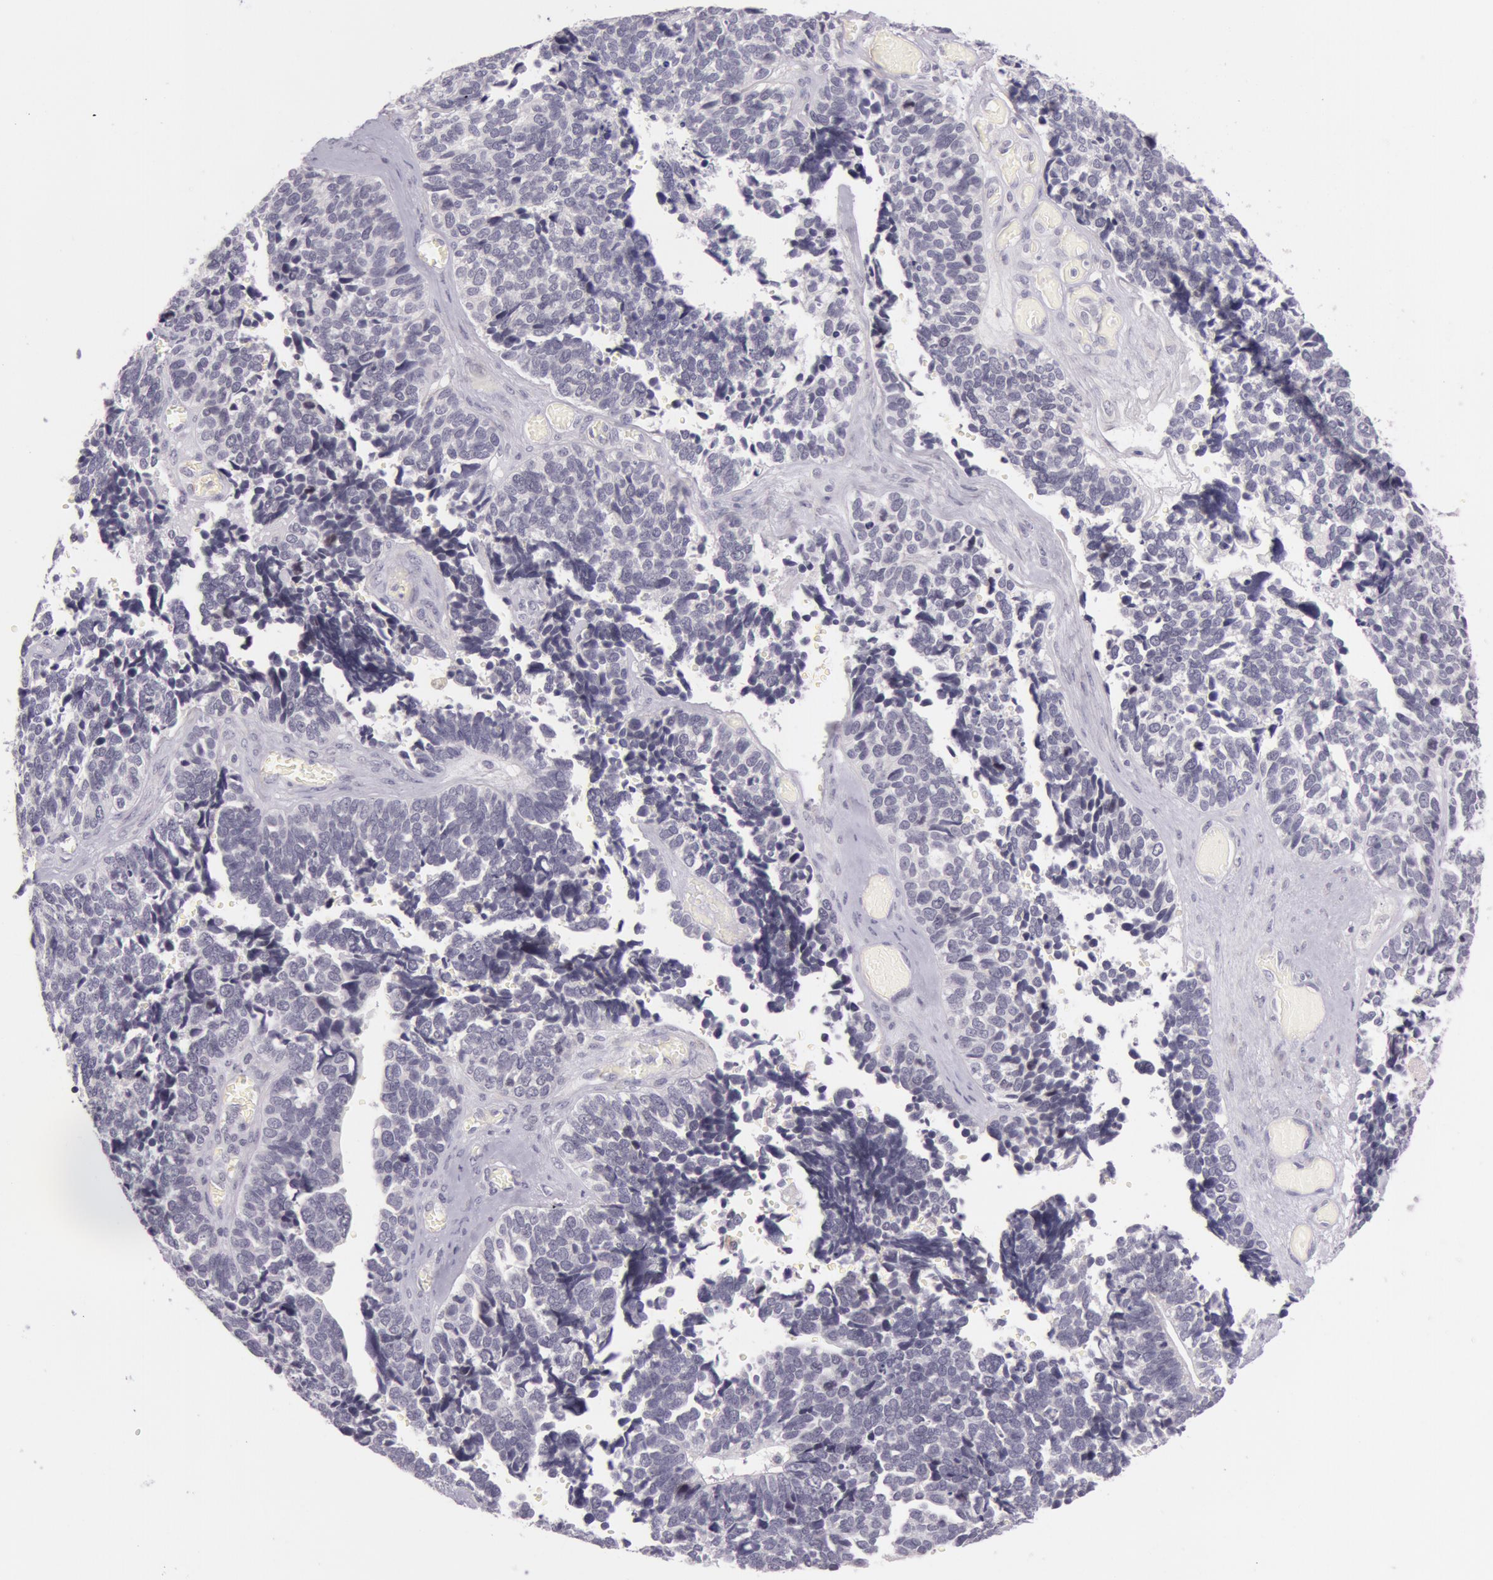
{"staining": {"intensity": "negative", "quantity": "none", "location": "none"}, "tissue": "ovarian cancer", "cell_type": "Tumor cells", "image_type": "cancer", "snomed": [{"axis": "morphology", "description": "Cystadenocarcinoma, serous, NOS"}, {"axis": "topography", "description": "Ovary"}], "caption": "Tumor cells are negative for protein expression in human ovarian serous cystadenocarcinoma.", "gene": "RBMY1F", "patient": {"sex": "female", "age": 77}}